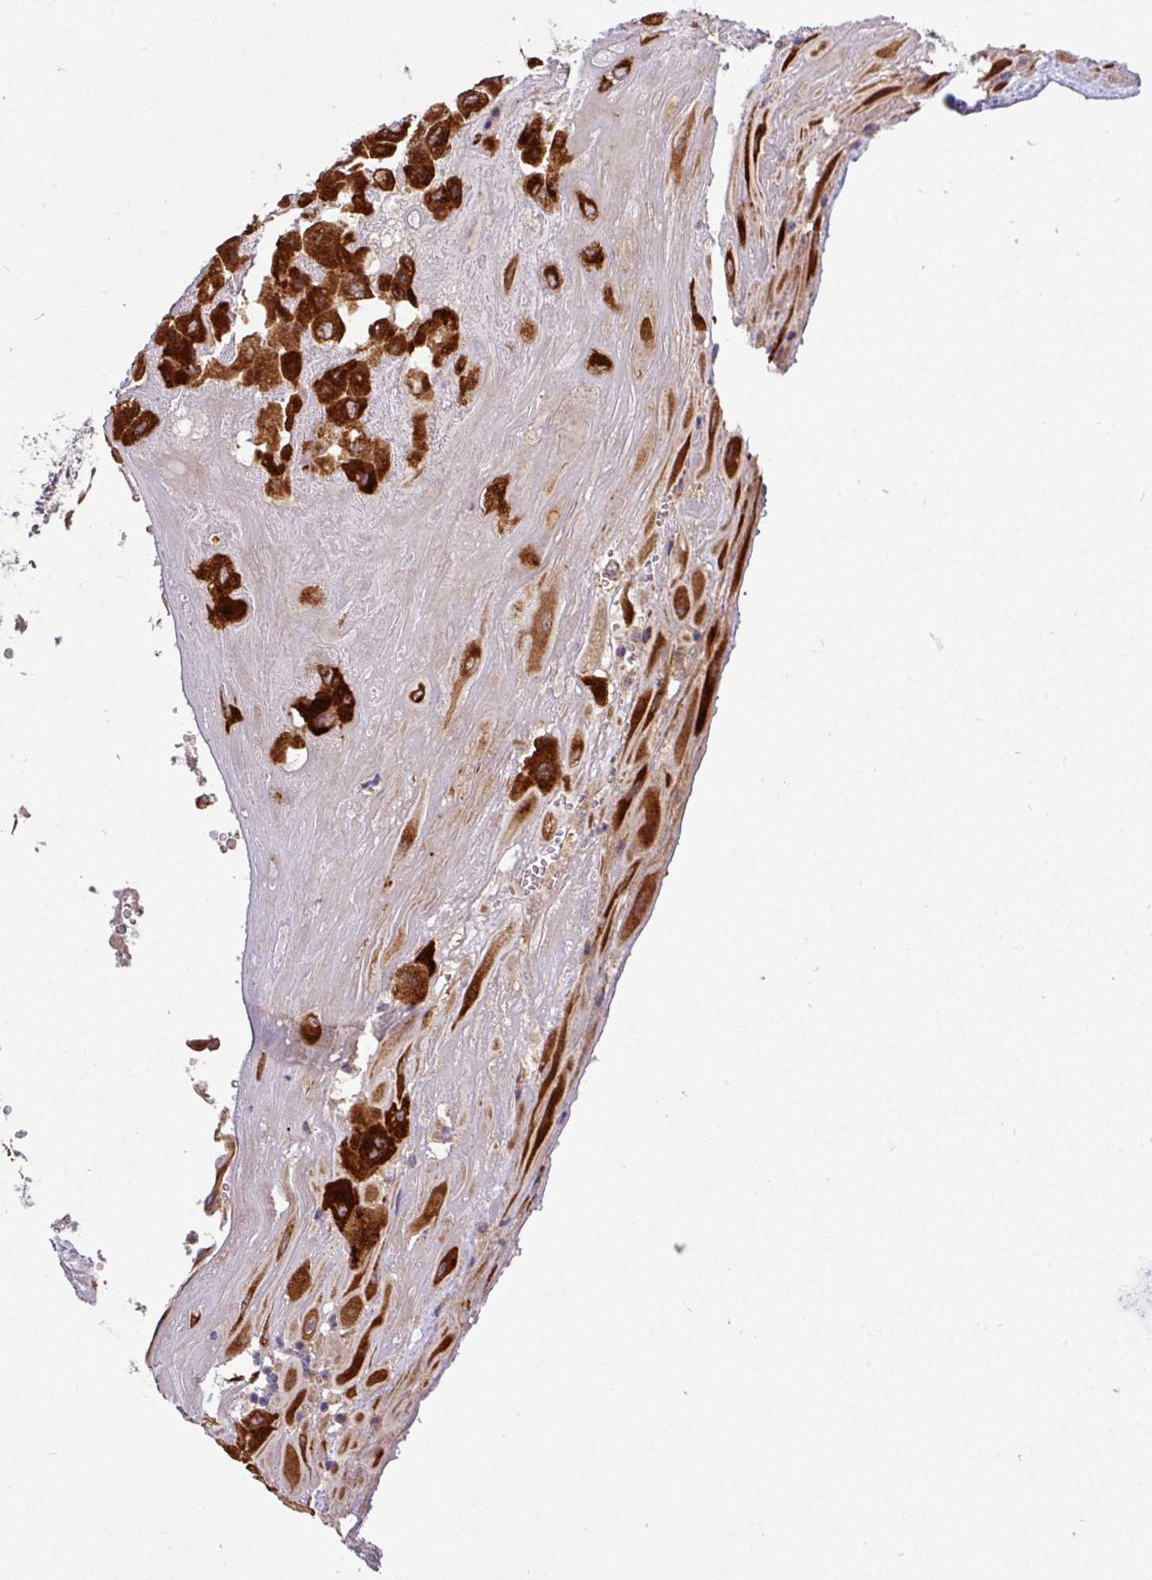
{"staining": {"intensity": "strong", "quantity": ">75%", "location": "cytoplasmic/membranous"}, "tissue": "placenta", "cell_type": "Decidual cells", "image_type": "normal", "snomed": [{"axis": "morphology", "description": "Normal tissue, NOS"}, {"axis": "topography", "description": "Placenta"}], "caption": "Protein positivity by immunohistochemistry (IHC) demonstrates strong cytoplasmic/membranous staining in approximately >75% of decidual cells in normal placenta. The protein of interest is stained brown, and the nuclei are stained in blue (DAB (3,3'-diaminobenzidine) IHC with brightfield microscopy, high magnification).", "gene": "TM2D2", "patient": {"sex": "female", "age": 32}}